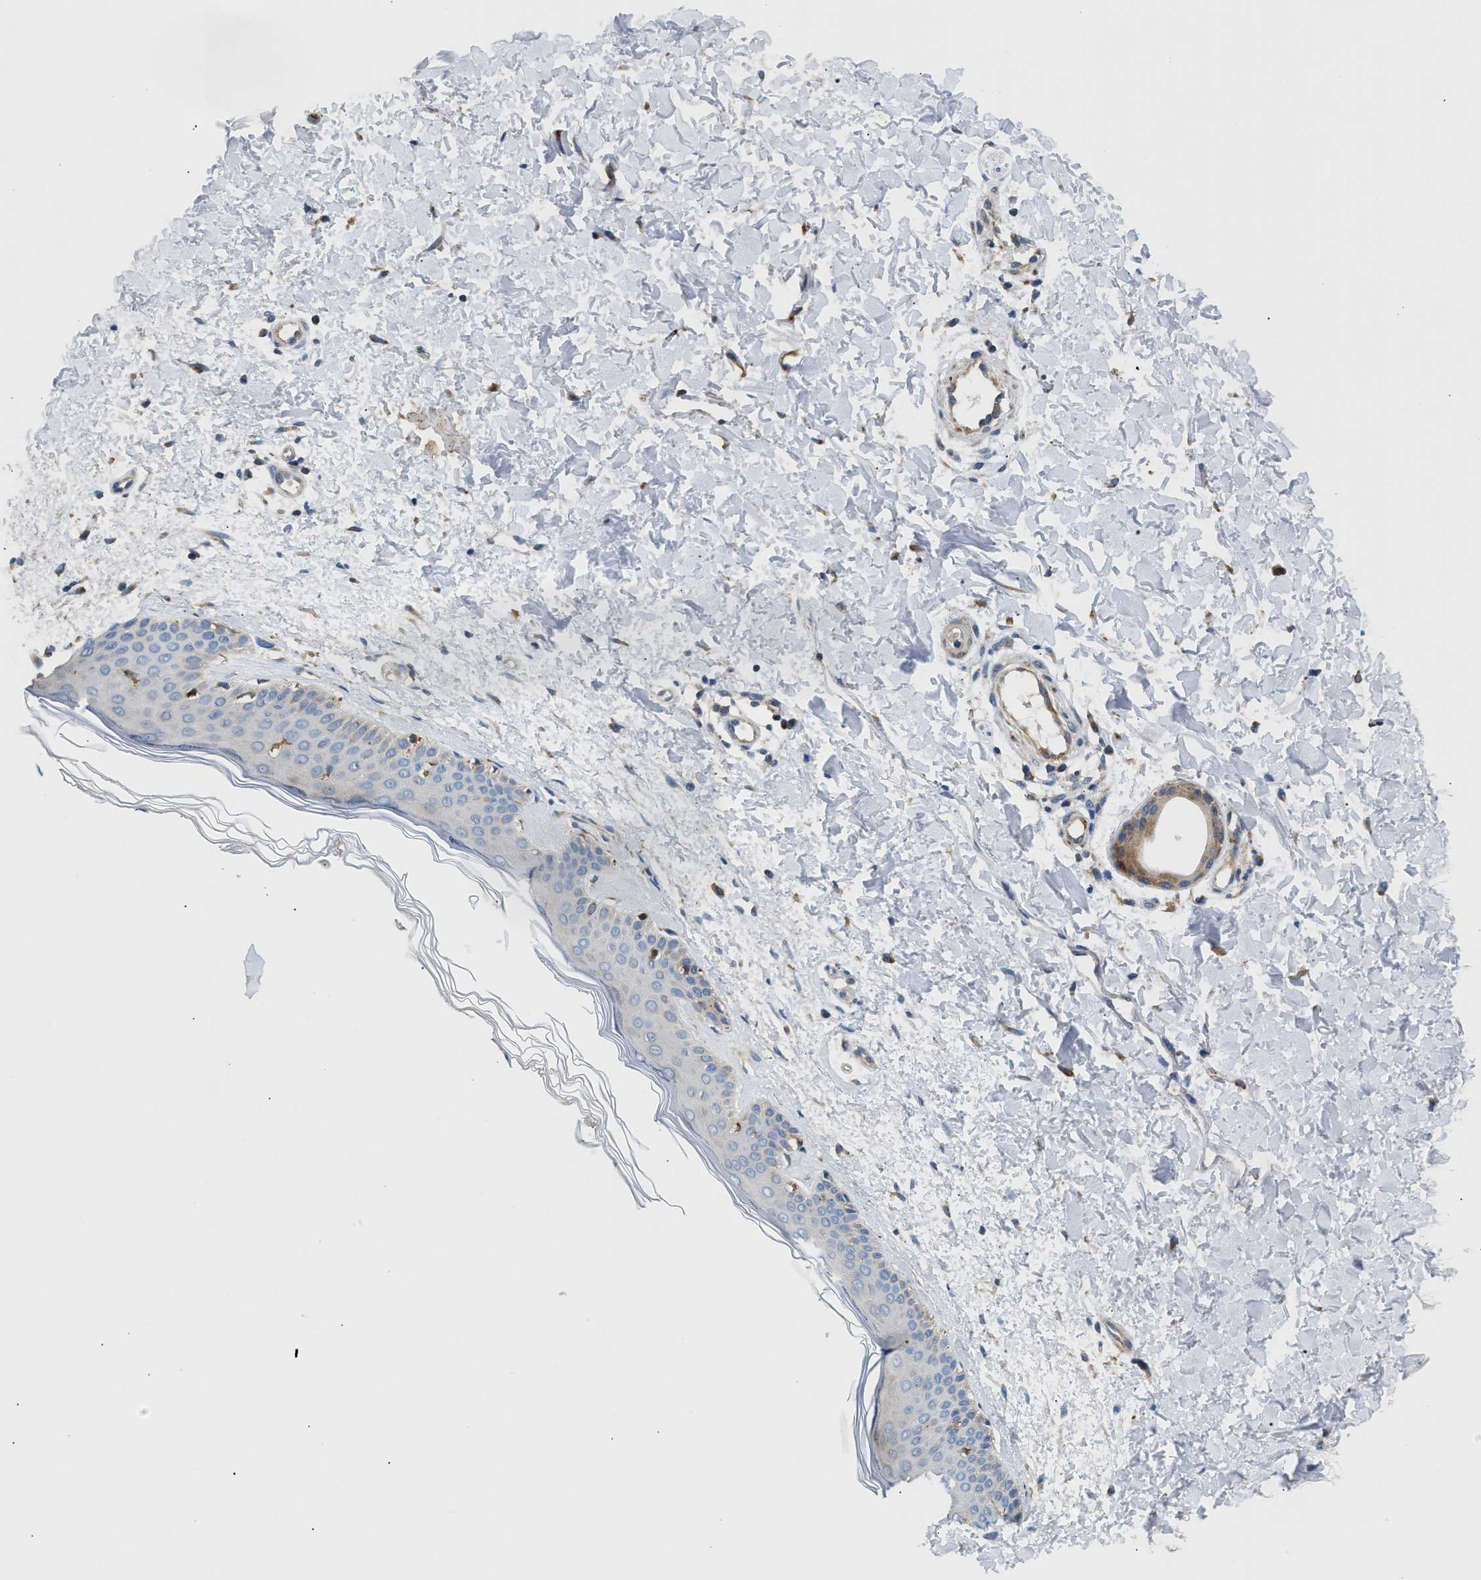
{"staining": {"intensity": "weak", "quantity": ">75%", "location": "cytoplasmic/membranous"}, "tissue": "skin", "cell_type": "Fibroblasts", "image_type": "normal", "snomed": [{"axis": "morphology", "description": "Normal tissue, NOS"}, {"axis": "morphology", "description": "Malignant melanoma, NOS"}, {"axis": "topography", "description": "Skin"}], "caption": "High-power microscopy captured an immunohistochemistry photomicrograph of normal skin, revealing weak cytoplasmic/membranous positivity in approximately >75% of fibroblasts. (Stains: DAB in brown, nuclei in blue, Microscopy: brightfield microscopy at high magnification).", "gene": "AMZ1", "patient": {"sex": "male", "age": 83}}